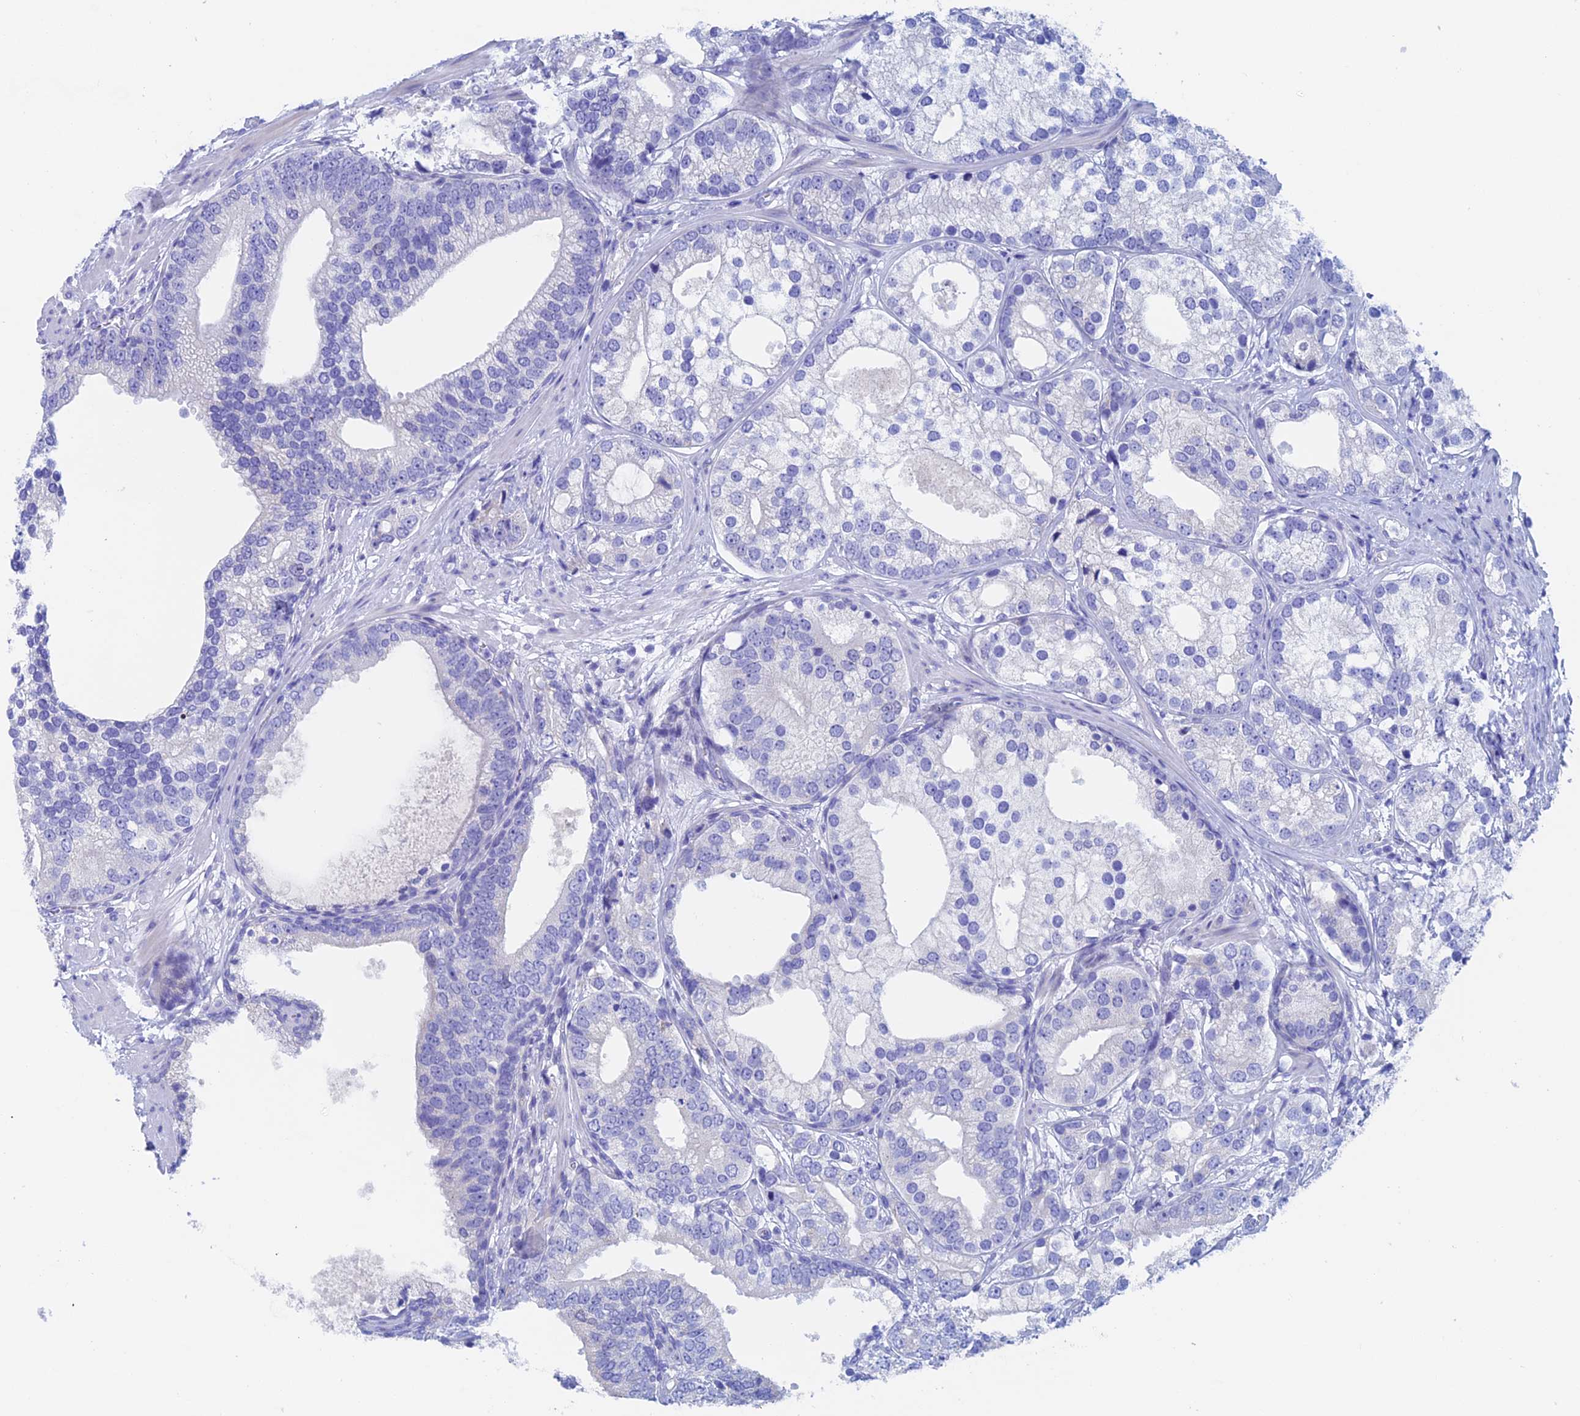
{"staining": {"intensity": "negative", "quantity": "none", "location": "none"}, "tissue": "prostate cancer", "cell_type": "Tumor cells", "image_type": "cancer", "snomed": [{"axis": "morphology", "description": "Adenocarcinoma, High grade"}, {"axis": "topography", "description": "Prostate"}], "caption": "This photomicrograph is of prostate cancer stained with IHC to label a protein in brown with the nuclei are counter-stained blue. There is no staining in tumor cells. (Brightfield microscopy of DAB immunohistochemistry at high magnification).", "gene": "PSMC3IP", "patient": {"sex": "male", "age": 75}}